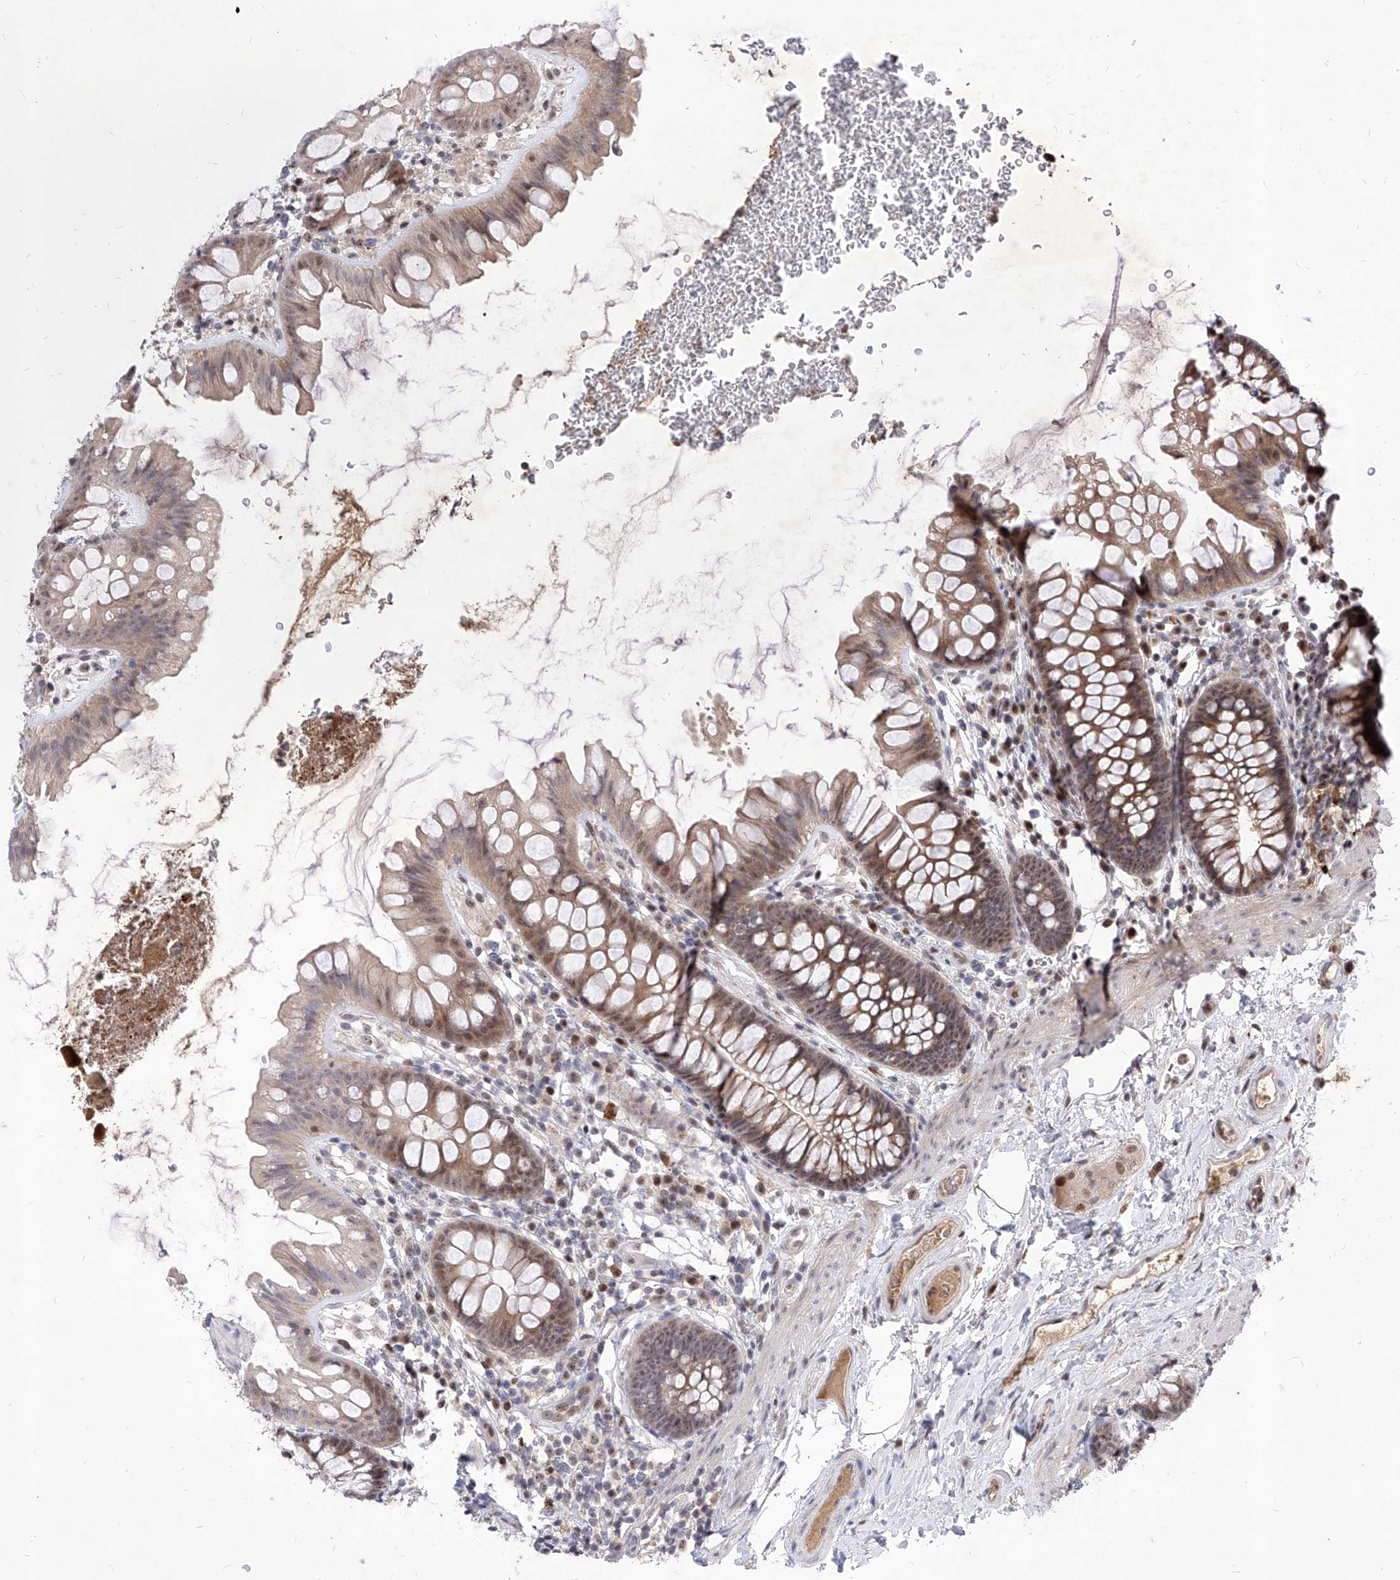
{"staining": {"intensity": "weak", "quantity": "<25%", "location": "cytoplasmic/membranous,nuclear"}, "tissue": "colon", "cell_type": "Endothelial cells", "image_type": "normal", "snomed": [{"axis": "morphology", "description": "Normal tissue, NOS"}, {"axis": "topography", "description": "Colon"}], "caption": "This is an immunohistochemistry histopathology image of normal human colon. There is no staining in endothelial cells.", "gene": "LGR4", "patient": {"sex": "female", "age": 62}}